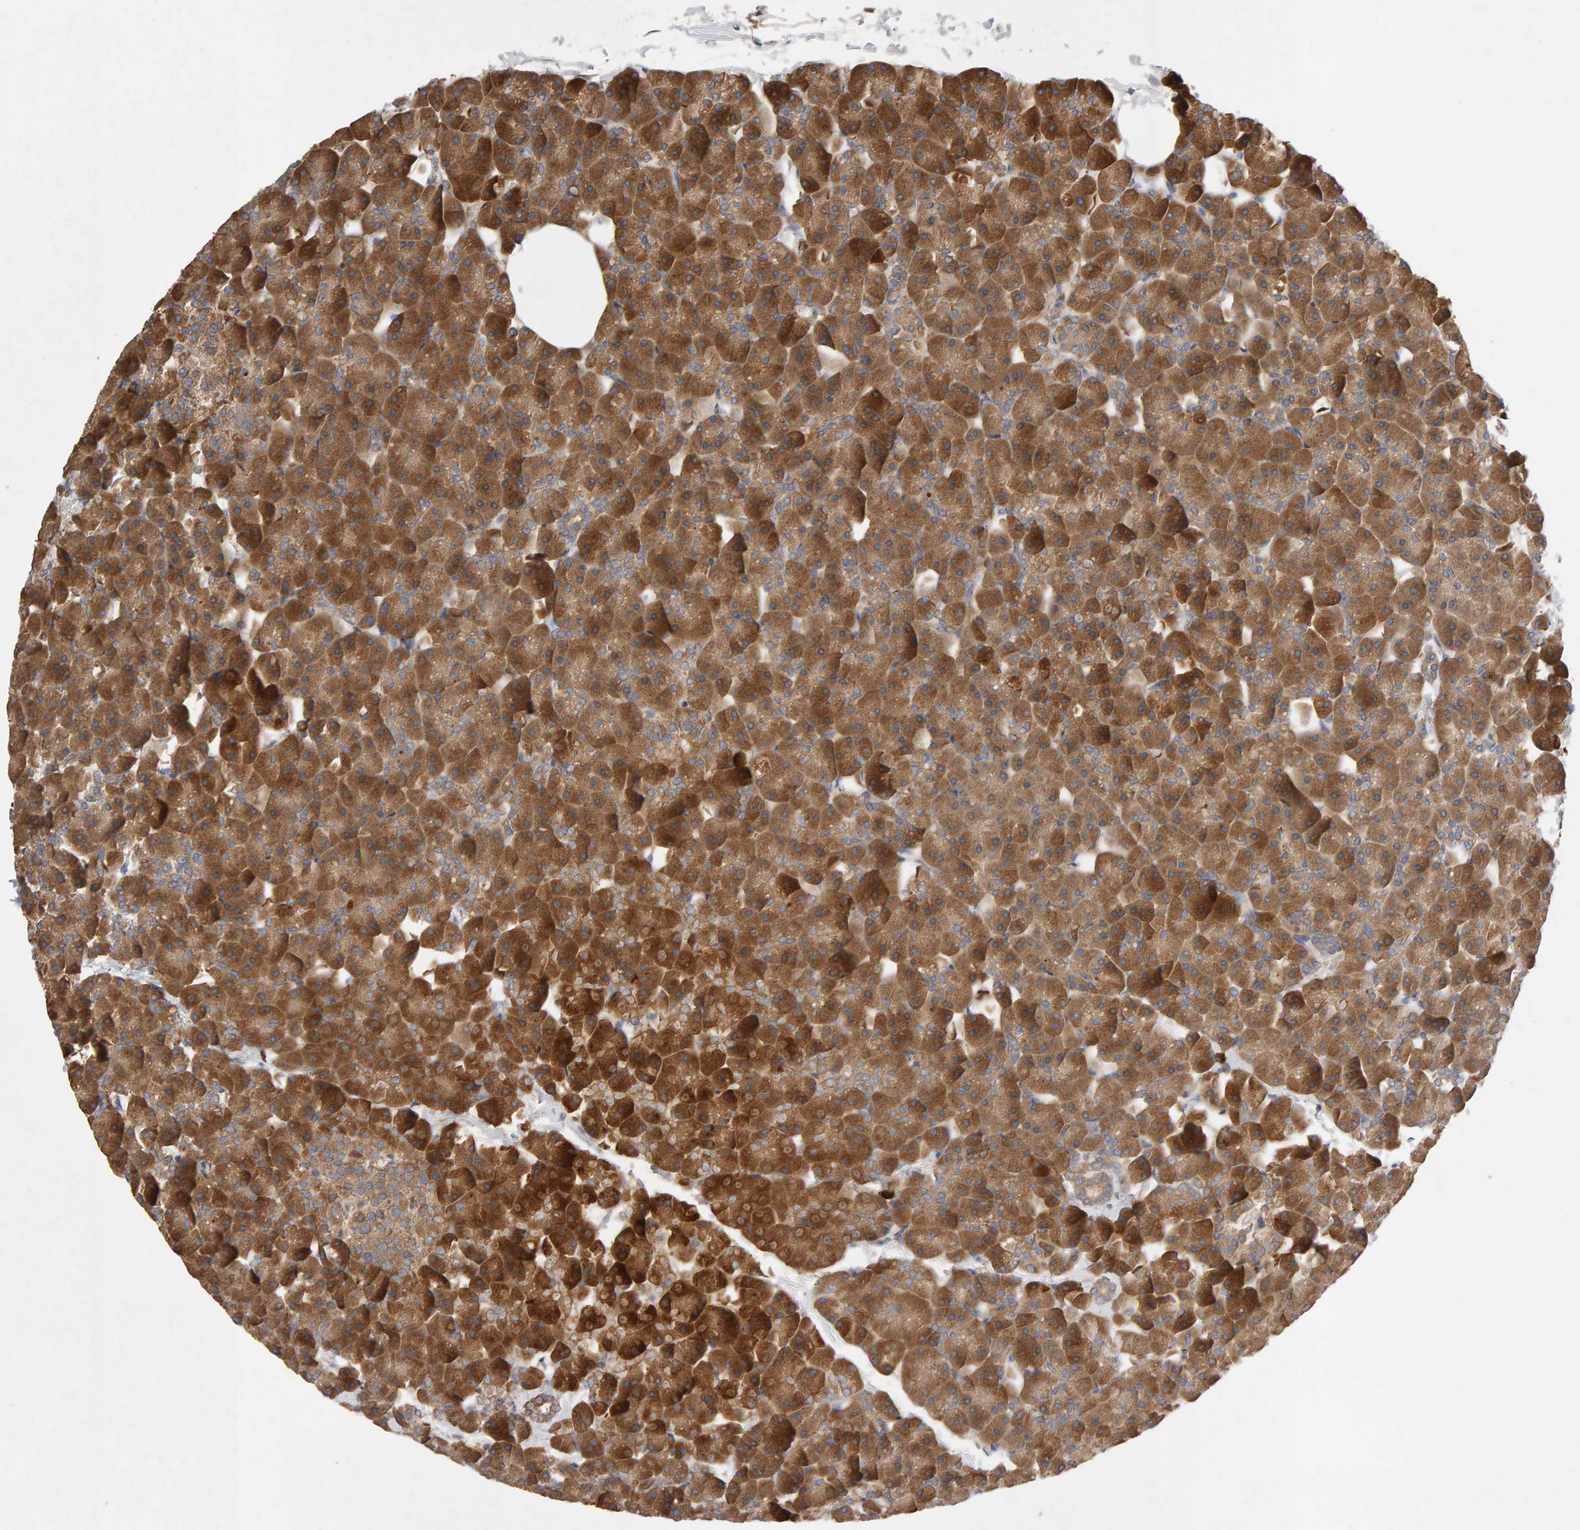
{"staining": {"intensity": "strong", "quantity": ">75%", "location": "cytoplasmic/membranous"}, "tissue": "pancreas", "cell_type": "Exocrine glandular cells", "image_type": "normal", "snomed": [{"axis": "morphology", "description": "Normal tissue, NOS"}, {"axis": "topography", "description": "Pancreas"}], "caption": "A micrograph of pancreas stained for a protein displays strong cytoplasmic/membranous brown staining in exocrine glandular cells.", "gene": "RNF19A", "patient": {"sex": "male", "age": 35}}